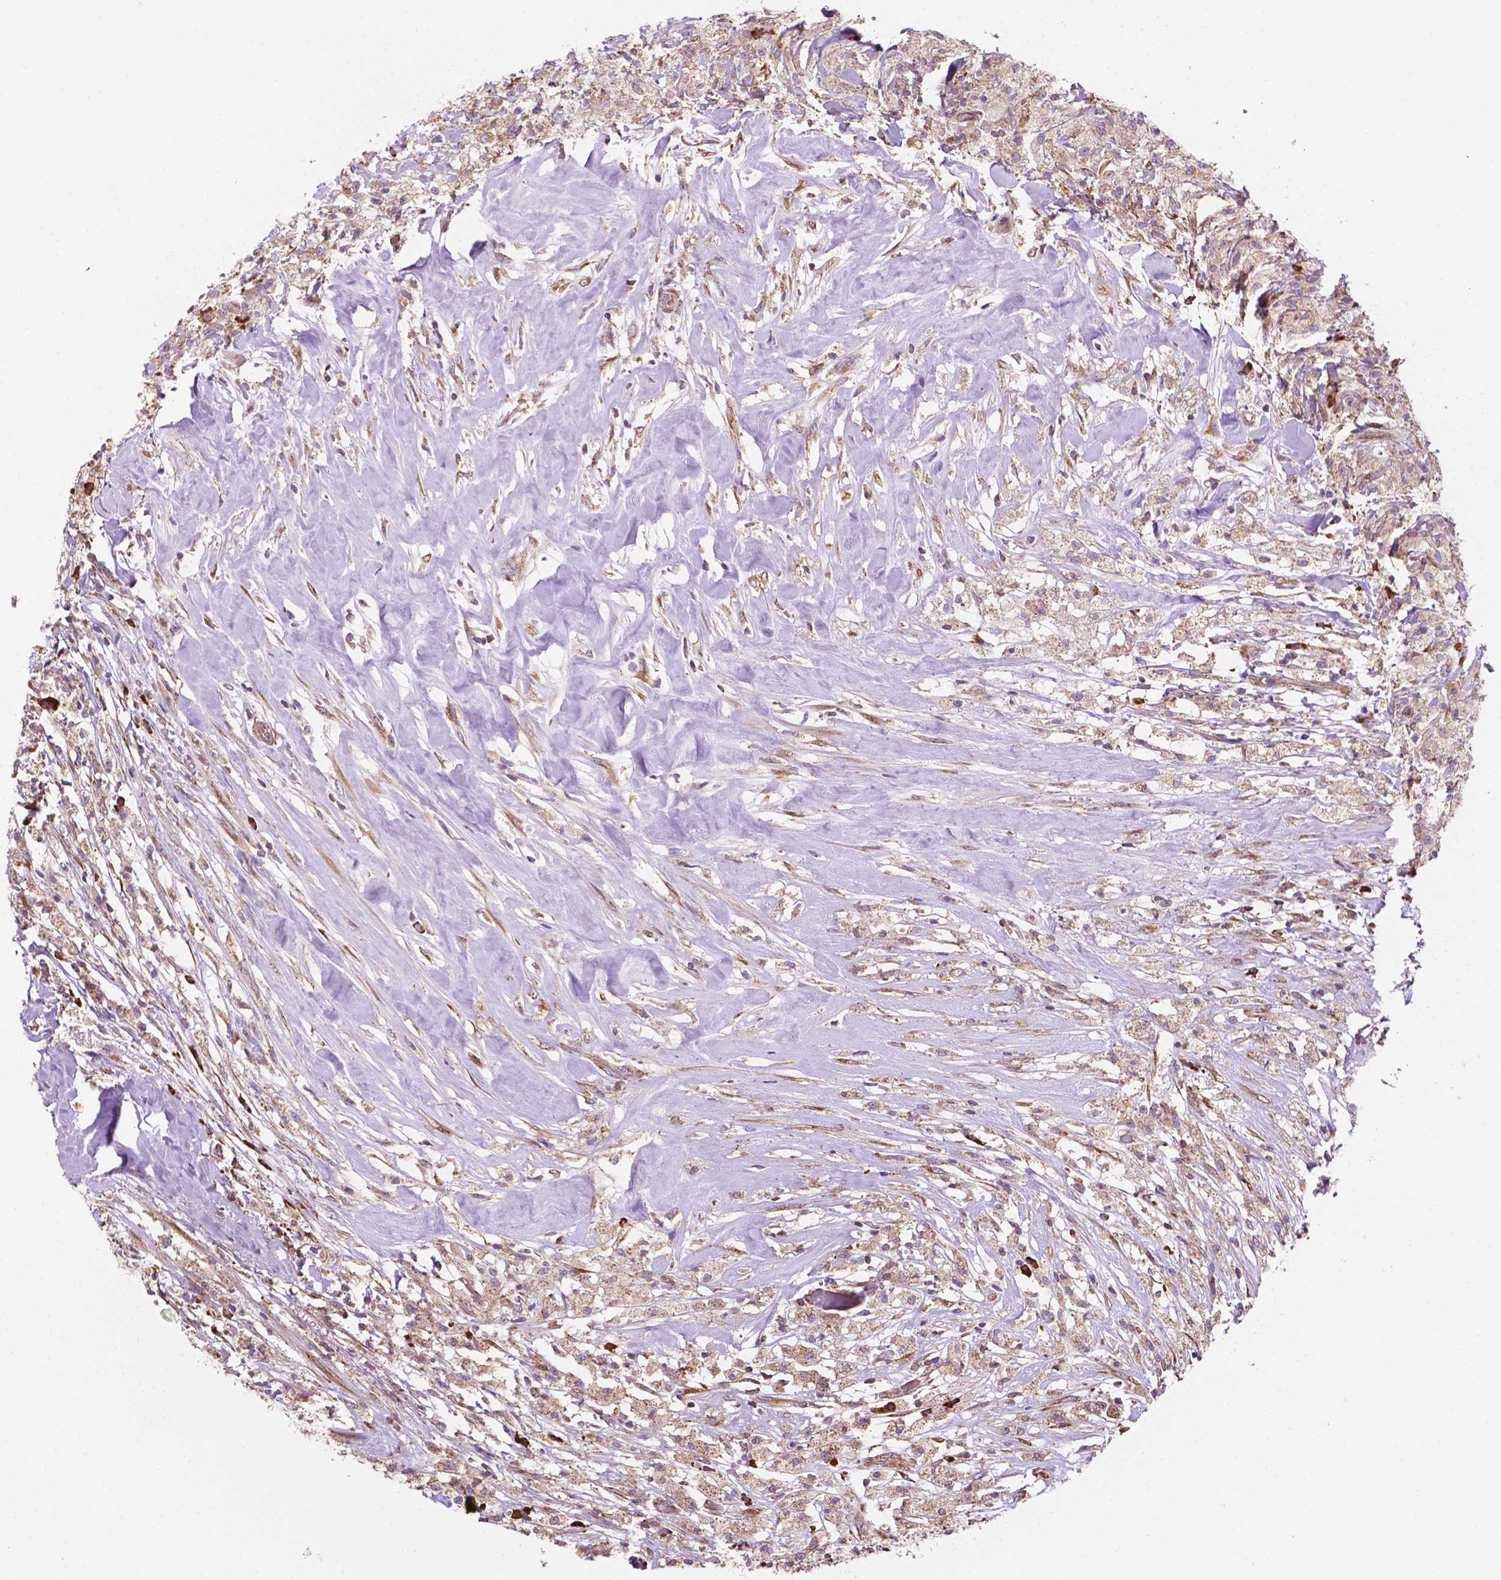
{"staining": {"intensity": "weak", "quantity": "25%-75%", "location": "cytoplasmic/membranous"}, "tissue": "testis cancer", "cell_type": "Tumor cells", "image_type": "cancer", "snomed": [{"axis": "morphology", "description": "Necrosis, NOS"}, {"axis": "morphology", "description": "Carcinoma, Embryonal, NOS"}, {"axis": "topography", "description": "Testis"}], "caption": "Immunohistochemistry (IHC) staining of testis cancer (embryonal carcinoma), which demonstrates low levels of weak cytoplasmic/membranous staining in about 25%-75% of tumor cells indicating weak cytoplasmic/membranous protein staining. The staining was performed using DAB (brown) for protein detection and nuclei were counterstained in hematoxylin (blue).", "gene": "RPL29", "patient": {"sex": "male", "age": 19}}